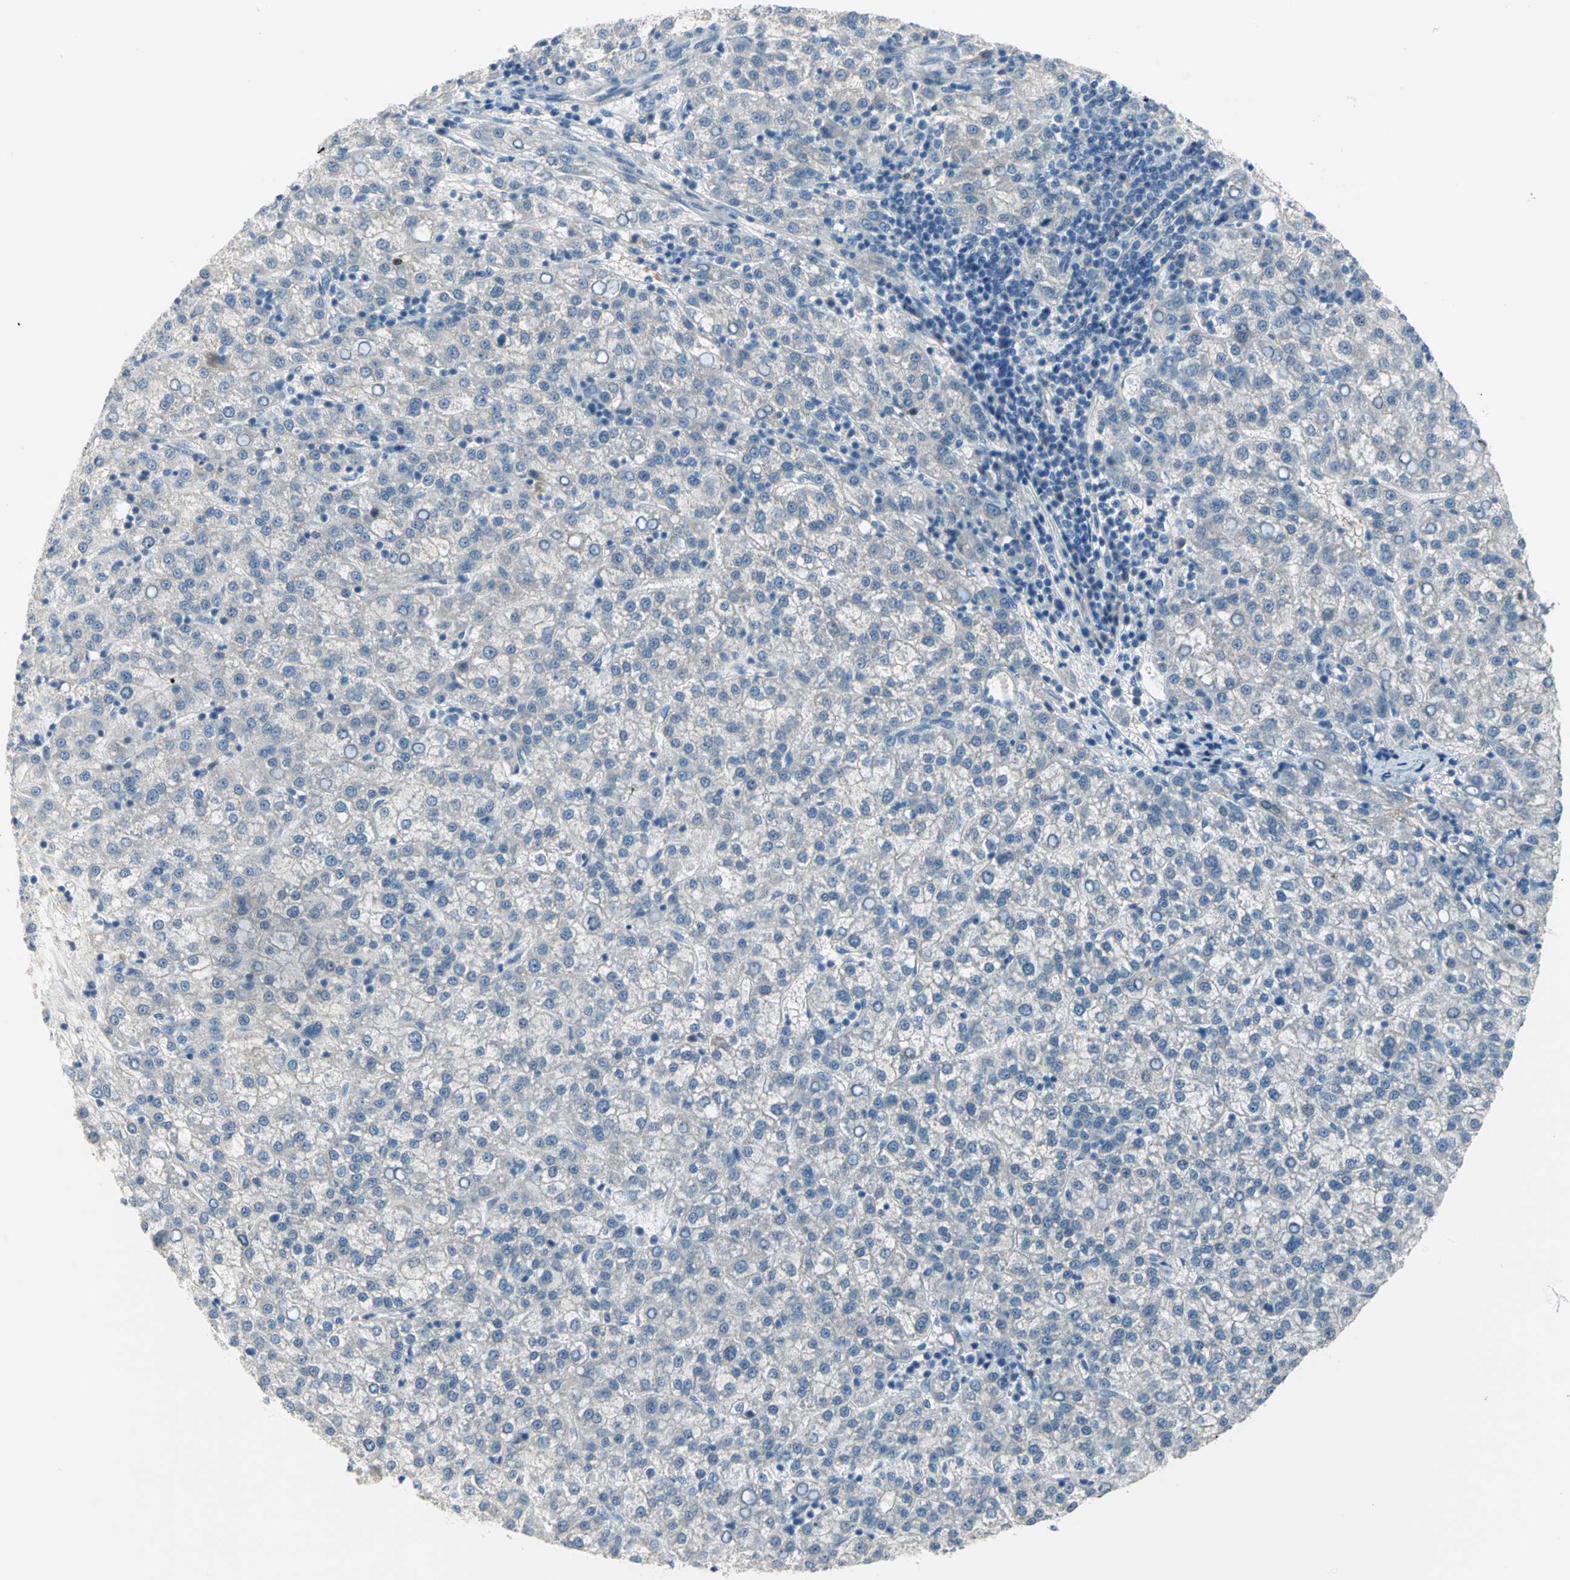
{"staining": {"intensity": "weak", "quantity": "25%-75%", "location": "cytoplasmic/membranous"}, "tissue": "liver cancer", "cell_type": "Tumor cells", "image_type": "cancer", "snomed": [{"axis": "morphology", "description": "Carcinoma, Hepatocellular, NOS"}, {"axis": "topography", "description": "Liver"}], "caption": "Immunohistochemical staining of hepatocellular carcinoma (liver) shows low levels of weak cytoplasmic/membranous protein staining in approximately 25%-75% of tumor cells.", "gene": "ZIC1", "patient": {"sex": "female", "age": 58}}